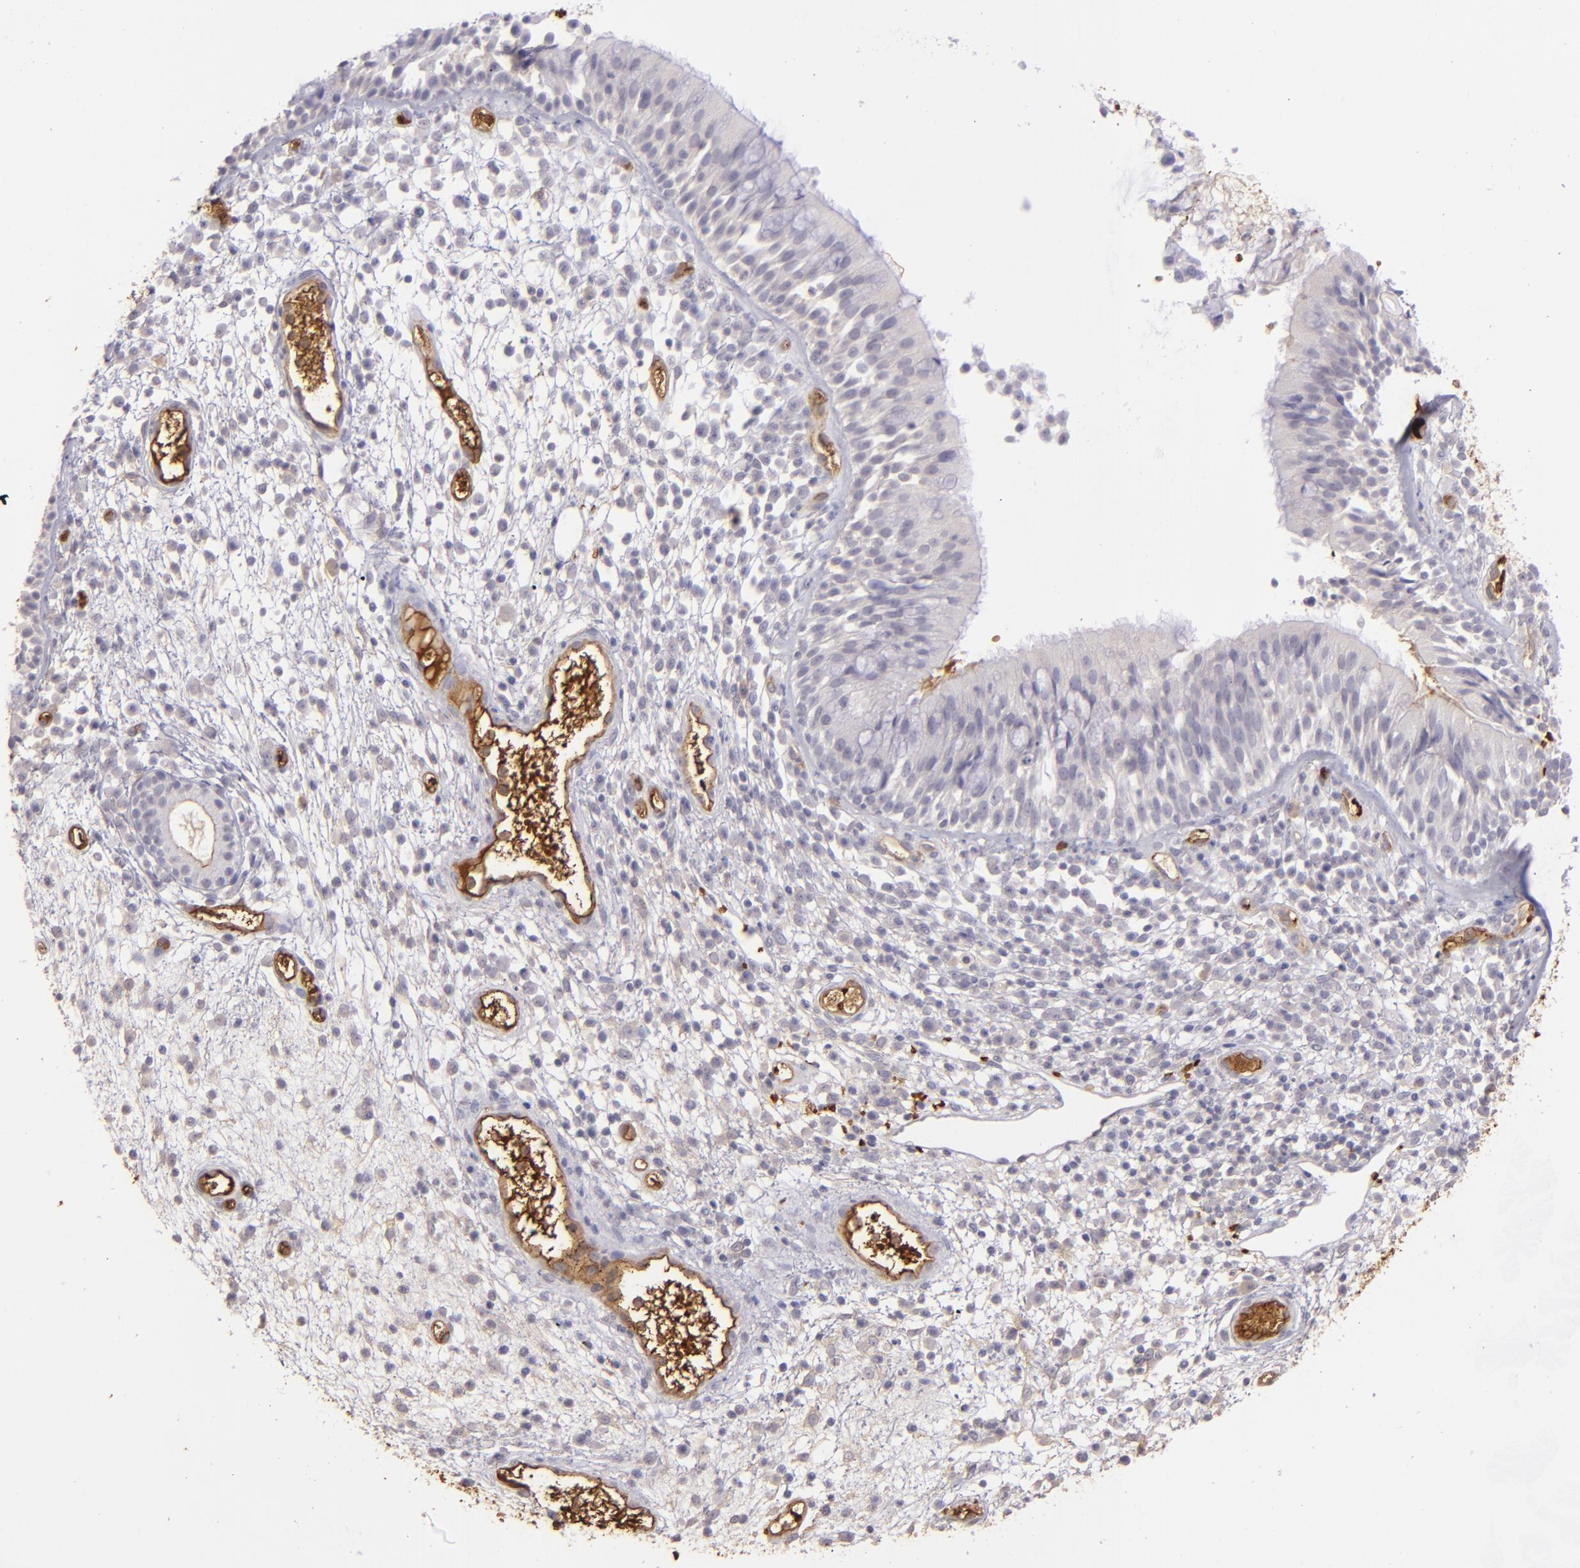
{"staining": {"intensity": "negative", "quantity": "none", "location": "none"}, "tissue": "nasopharynx", "cell_type": "Respiratory epithelial cells", "image_type": "normal", "snomed": [{"axis": "morphology", "description": "Normal tissue, NOS"}, {"axis": "morphology", "description": "Inflammation, NOS"}, {"axis": "morphology", "description": "Malignant melanoma, Metastatic site"}, {"axis": "topography", "description": "Nasopharynx"}], "caption": "This photomicrograph is of normal nasopharynx stained with immunohistochemistry (IHC) to label a protein in brown with the nuclei are counter-stained blue. There is no staining in respiratory epithelial cells.", "gene": "ACE", "patient": {"sex": "female", "age": 55}}